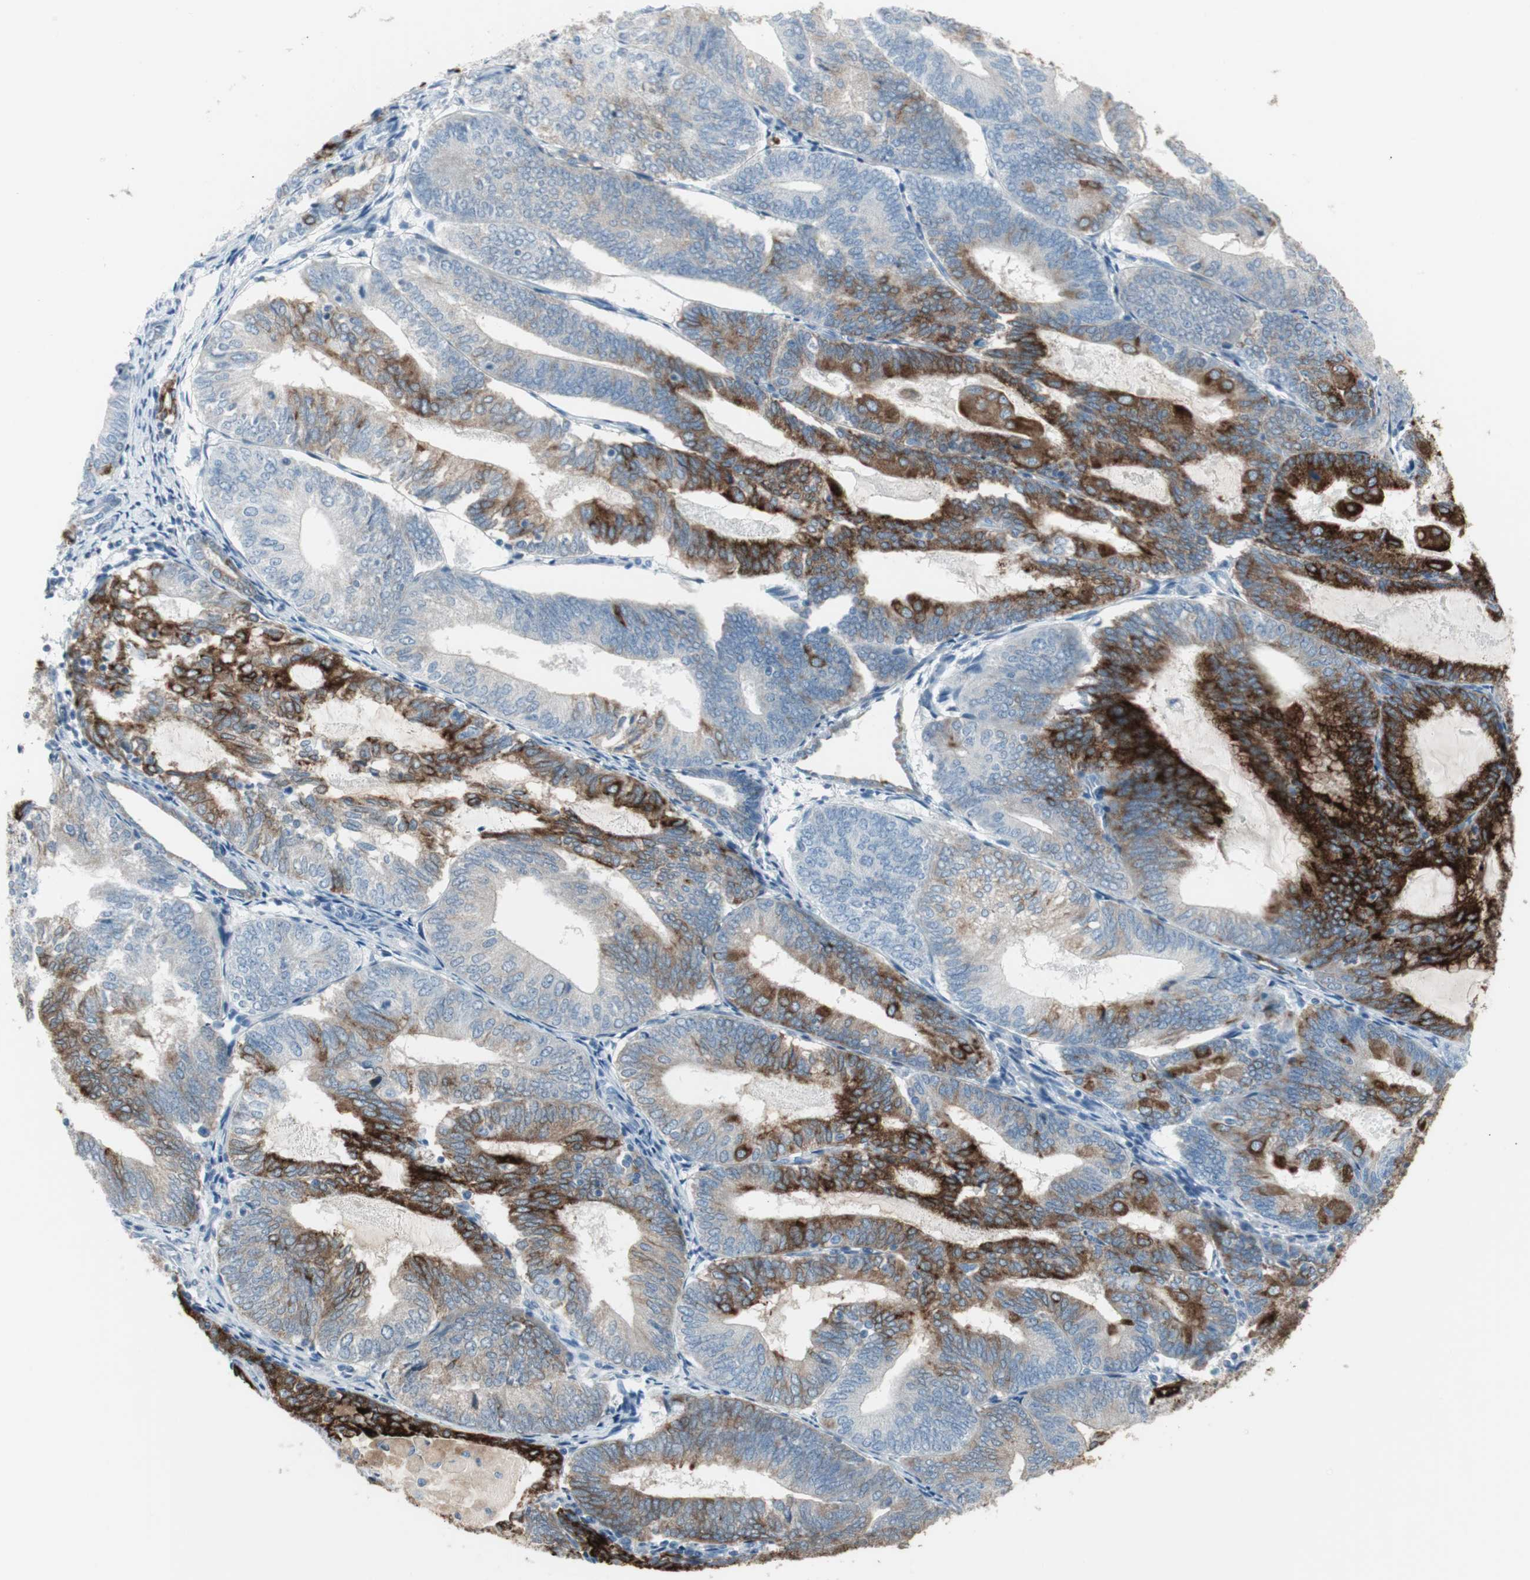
{"staining": {"intensity": "strong", "quantity": "25%-75%", "location": "cytoplasmic/membranous"}, "tissue": "endometrial cancer", "cell_type": "Tumor cells", "image_type": "cancer", "snomed": [{"axis": "morphology", "description": "Adenocarcinoma, NOS"}, {"axis": "topography", "description": "Endometrium"}], "caption": "IHC photomicrograph of endometrial adenocarcinoma stained for a protein (brown), which shows high levels of strong cytoplasmic/membranous expression in approximately 25%-75% of tumor cells.", "gene": "AGR2", "patient": {"sex": "female", "age": 81}}